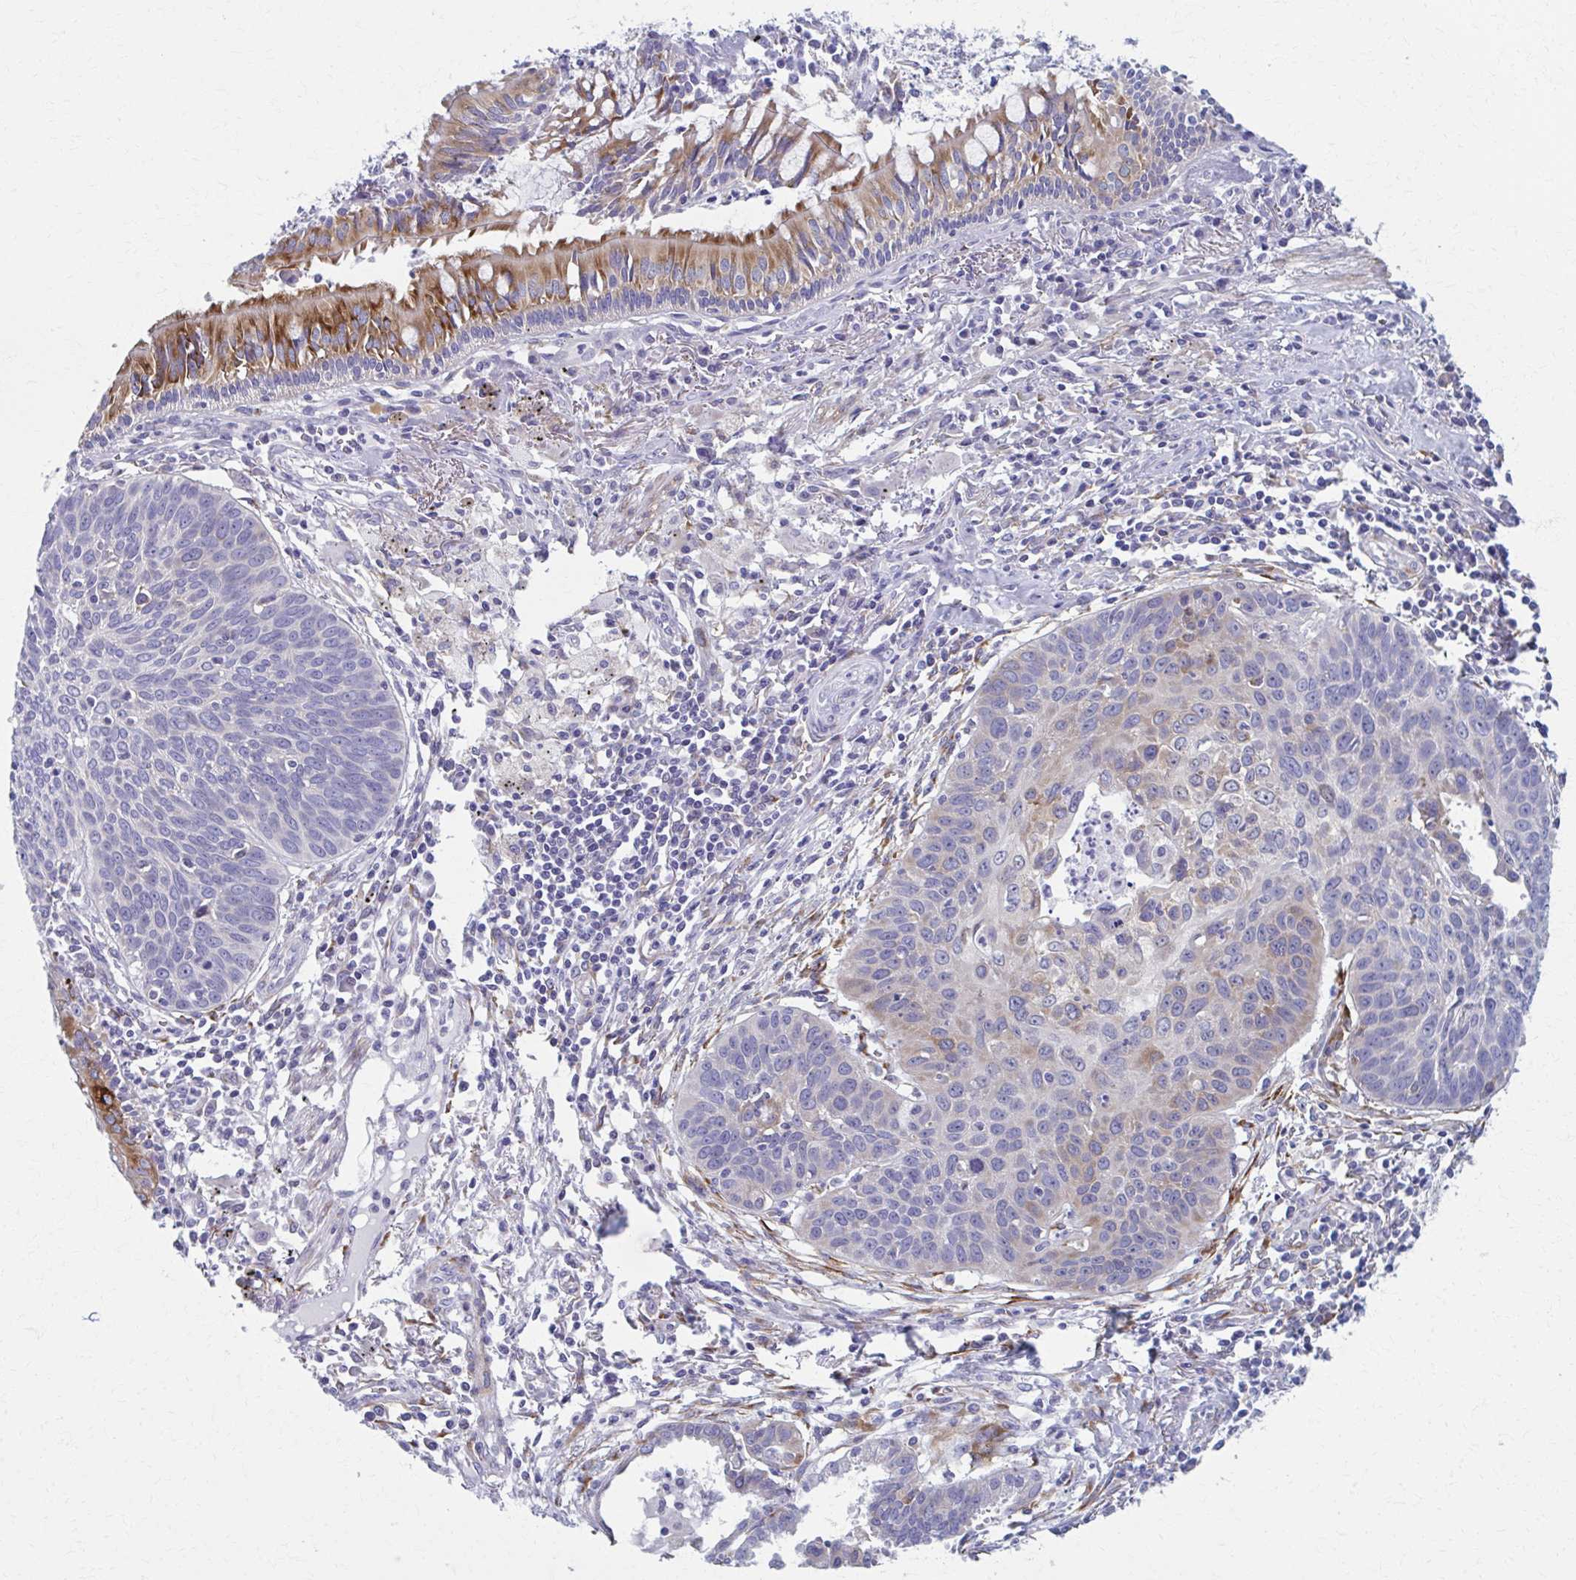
{"staining": {"intensity": "weak", "quantity": "<25%", "location": "cytoplasmic/membranous"}, "tissue": "lung cancer", "cell_type": "Tumor cells", "image_type": "cancer", "snomed": [{"axis": "morphology", "description": "Squamous cell carcinoma, NOS"}, {"axis": "topography", "description": "Lung"}], "caption": "Tumor cells are negative for protein expression in human lung cancer (squamous cell carcinoma).", "gene": "SPATS2L", "patient": {"sex": "male", "age": 71}}